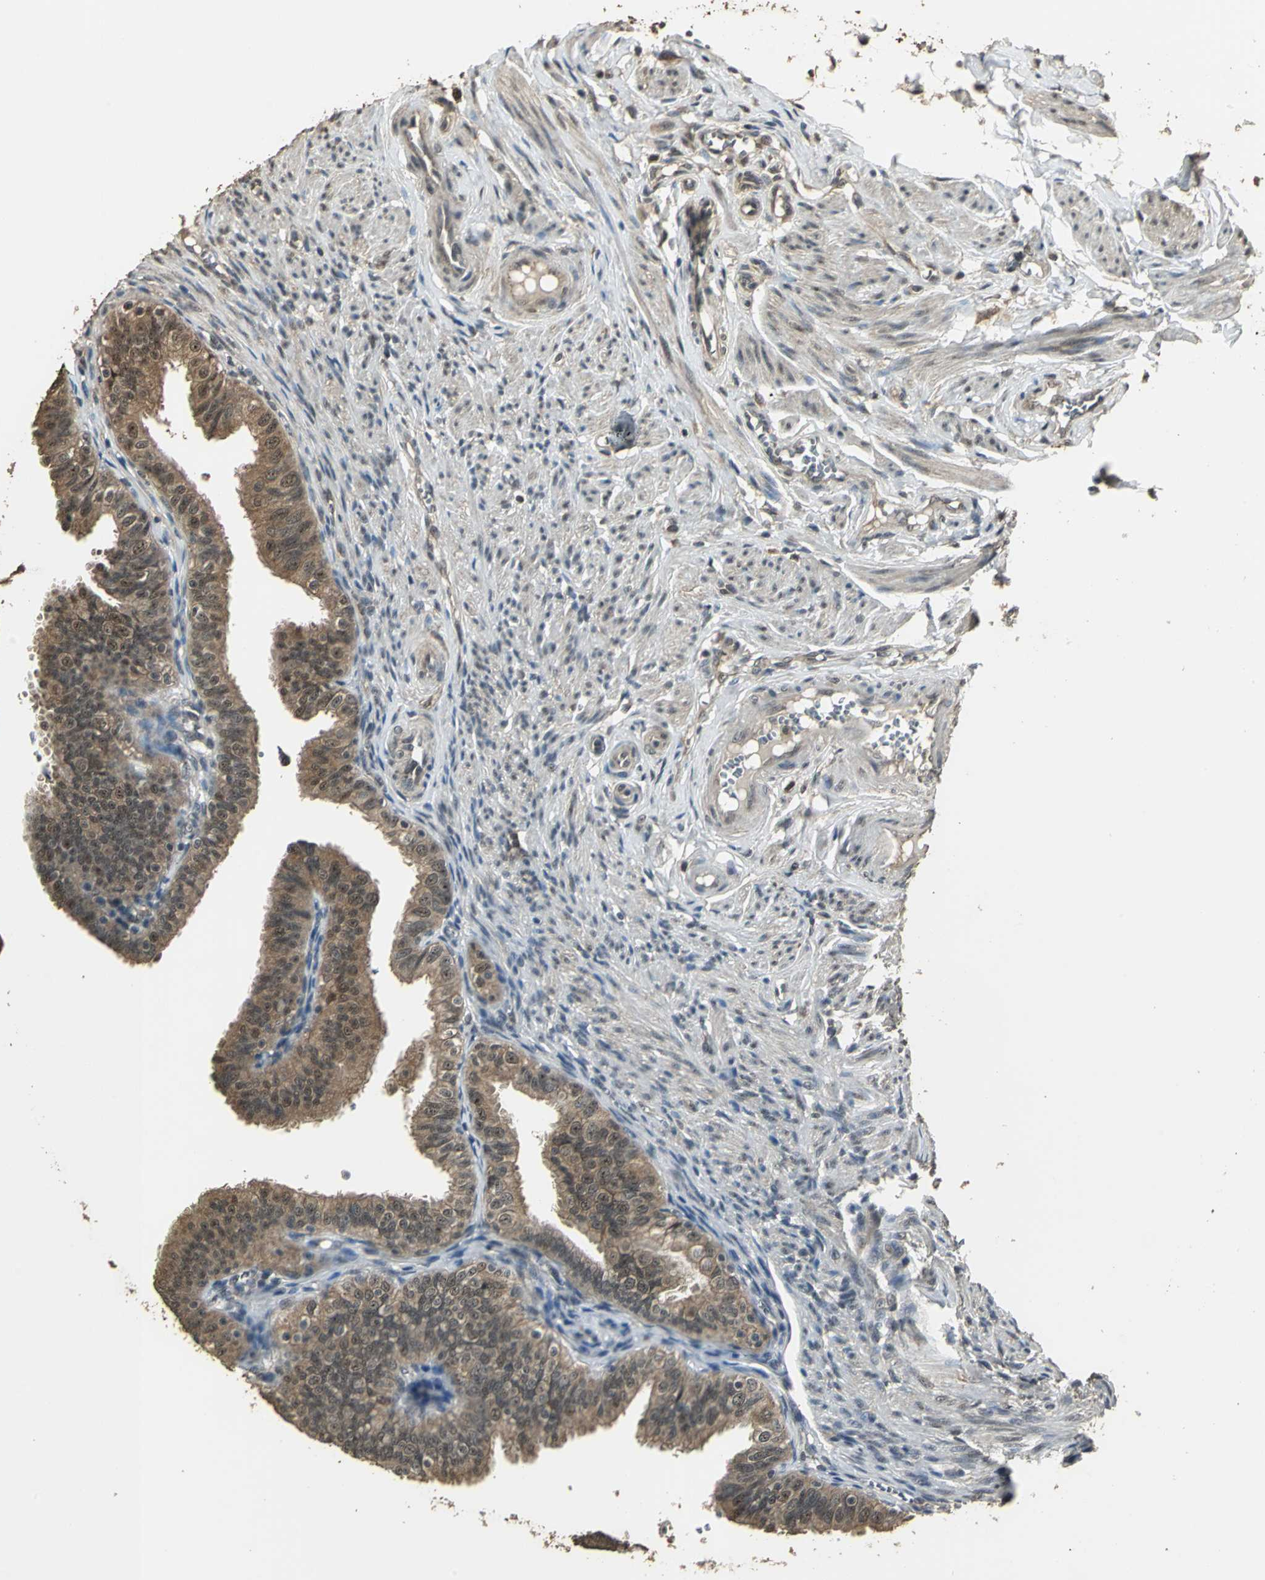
{"staining": {"intensity": "strong", "quantity": ">75%", "location": "cytoplasmic/membranous"}, "tissue": "fallopian tube", "cell_type": "Glandular cells", "image_type": "normal", "snomed": [{"axis": "morphology", "description": "Normal tissue, NOS"}, {"axis": "topography", "description": "Fallopian tube"}], "caption": "Protein expression by IHC demonstrates strong cytoplasmic/membranous expression in approximately >75% of glandular cells in normal fallopian tube.", "gene": "UCHL5", "patient": {"sex": "female", "age": 46}}